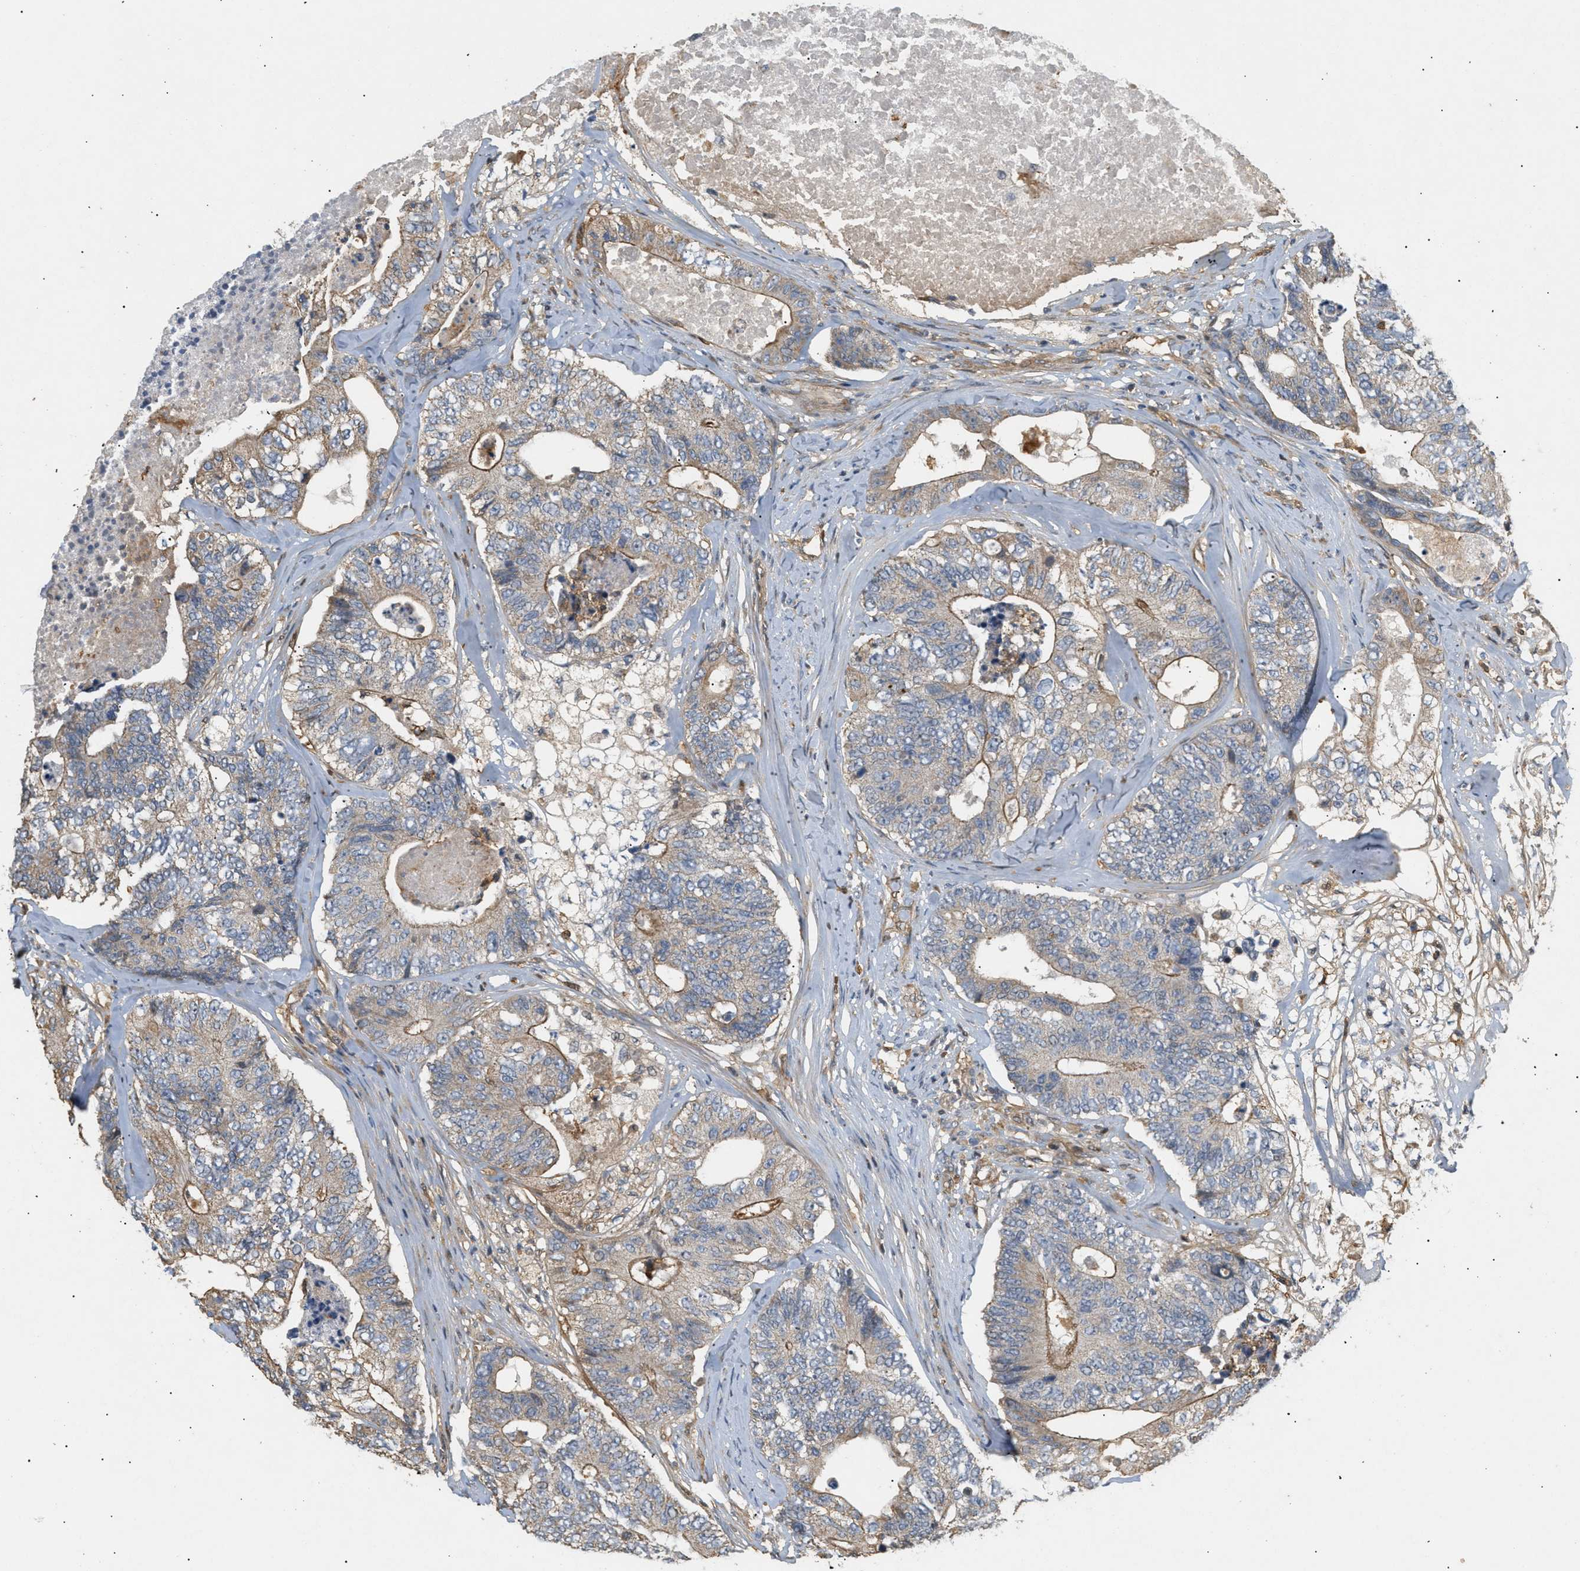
{"staining": {"intensity": "weak", "quantity": ">75%", "location": "cytoplasmic/membranous"}, "tissue": "colorectal cancer", "cell_type": "Tumor cells", "image_type": "cancer", "snomed": [{"axis": "morphology", "description": "Adenocarcinoma, NOS"}, {"axis": "topography", "description": "Colon"}], "caption": "Immunohistochemistry histopathology image of neoplastic tissue: colorectal adenocarcinoma stained using immunohistochemistry (IHC) exhibits low levels of weak protein expression localized specifically in the cytoplasmic/membranous of tumor cells, appearing as a cytoplasmic/membranous brown color.", "gene": "FARS2", "patient": {"sex": "female", "age": 67}}